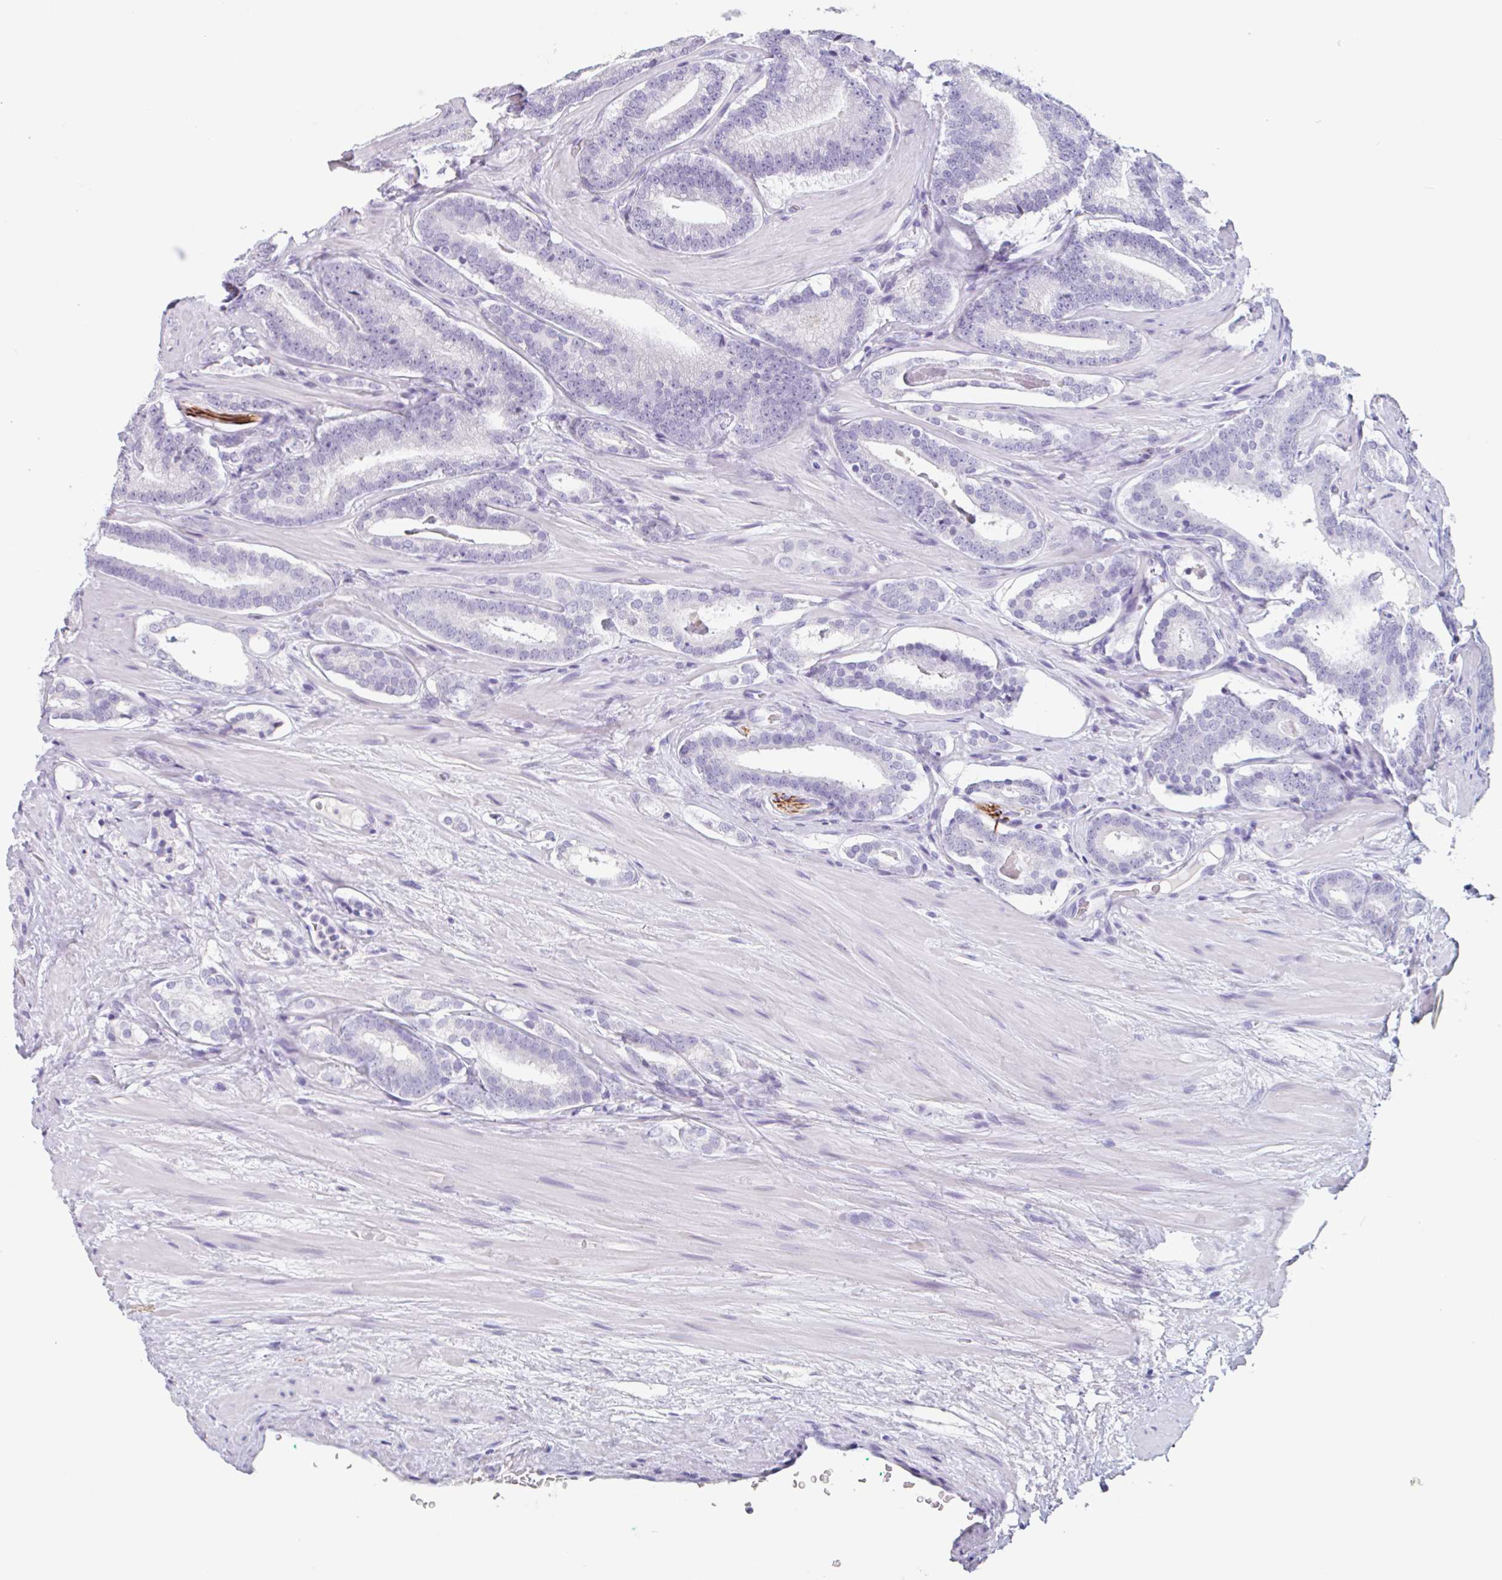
{"staining": {"intensity": "negative", "quantity": "none", "location": "none"}, "tissue": "prostate cancer", "cell_type": "Tumor cells", "image_type": "cancer", "snomed": [{"axis": "morphology", "description": "Adenocarcinoma, High grade"}, {"axis": "topography", "description": "Prostate"}], "caption": "DAB immunohistochemical staining of human prostate high-grade adenocarcinoma exhibits no significant positivity in tumor cells.", "gene": "EMC4", "patient": {"sex": "male", "age": 55}}